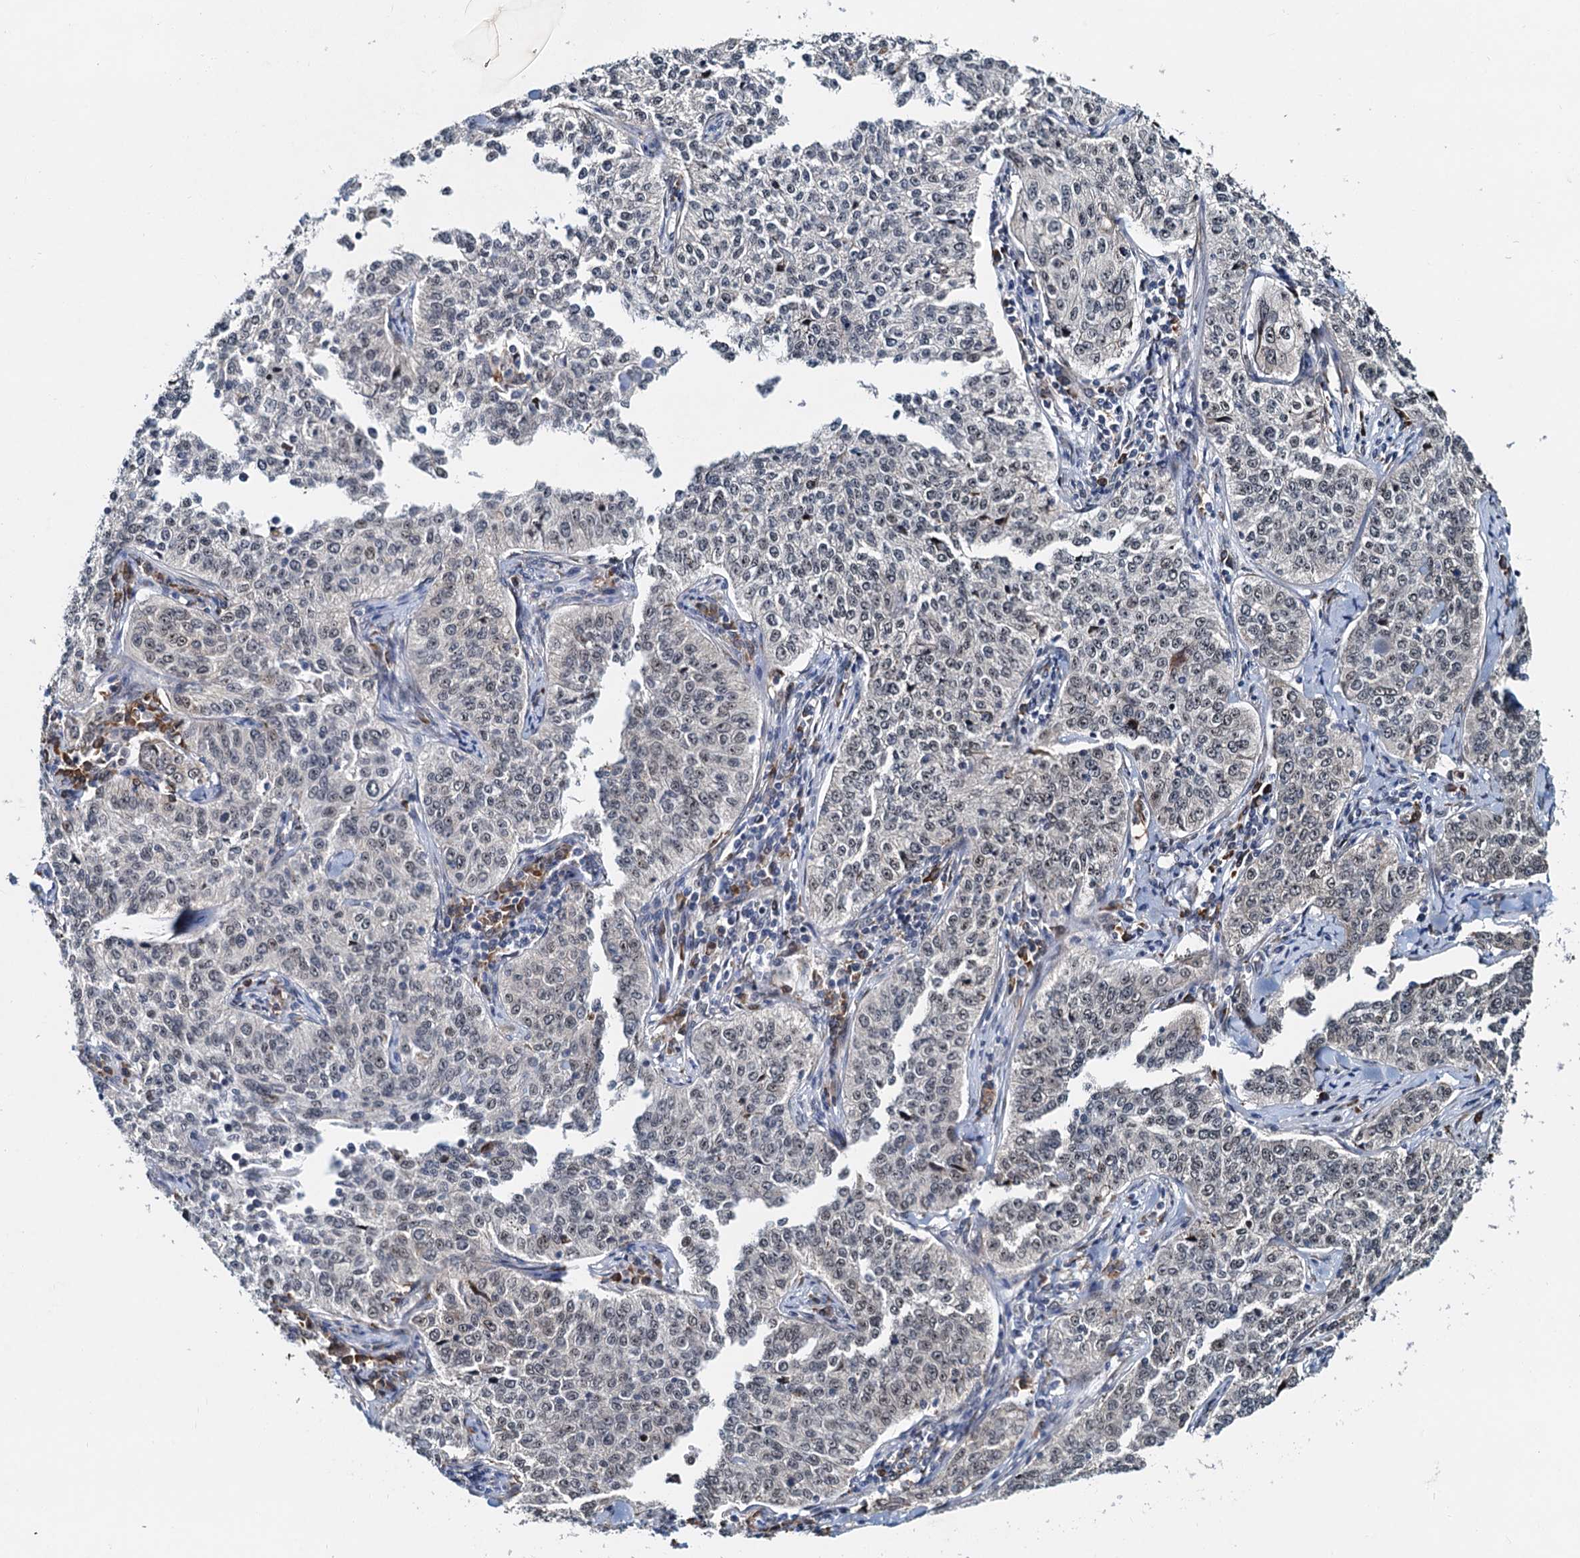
{"staining": {"intensity": "negative", "quantity": "none", "location": "none"}, "tissue": "cervical cancer", "cell_type": "Tumor cells", "image_type": "cancer", "snomed": [{"axis": "morphology", "description": "Squamous cell carcinoma, NOS"}, {"axis": "topography", "description": "Cervix"}], "caption": "Tumor cells are negative for brown protein staining in squamous cell carcinoma (cervical).", "gene": "DNAJC21", "patient": {"sex": "female", "age": 35}}